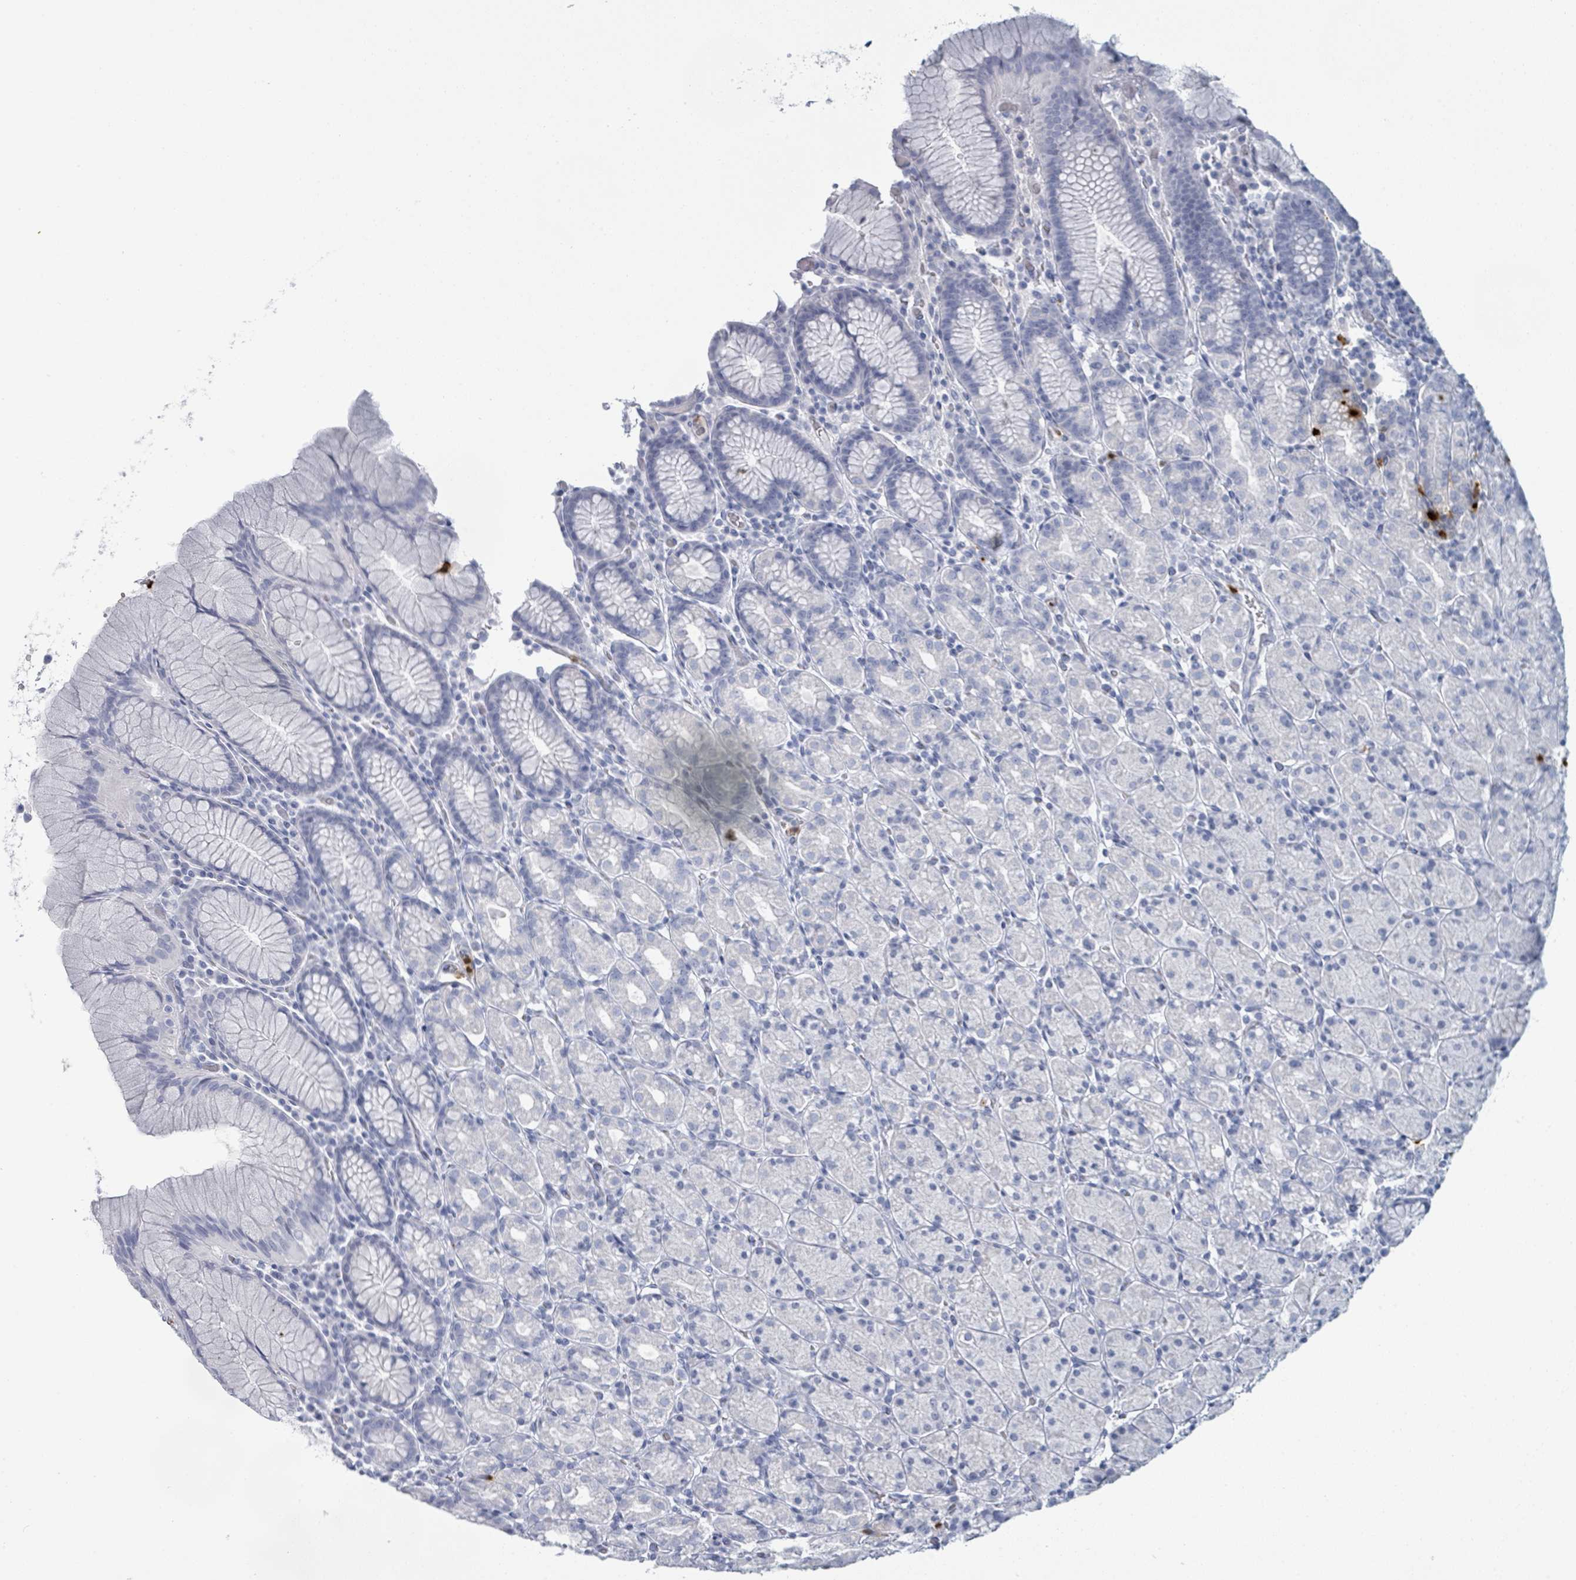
{"staining": {"intensity": "negative", "quantity": "none", "location": "none"}, "tissue": "stomach", "cell_type": "Glandular cells", "image_type": "normal", "snomed": [{"axis": "morphology", "description": "Normal tissue, NOS"}, {"axis": "topography", "description": "Stomach, upper"}, {"axis": "topography", "description": "Stomach"}], "caption": "Stomach stained for a protein using IHC demonstrates no staining glandular cells.", "gene": "DEFA4", "patient": {"sex": "male", "age": 62}}